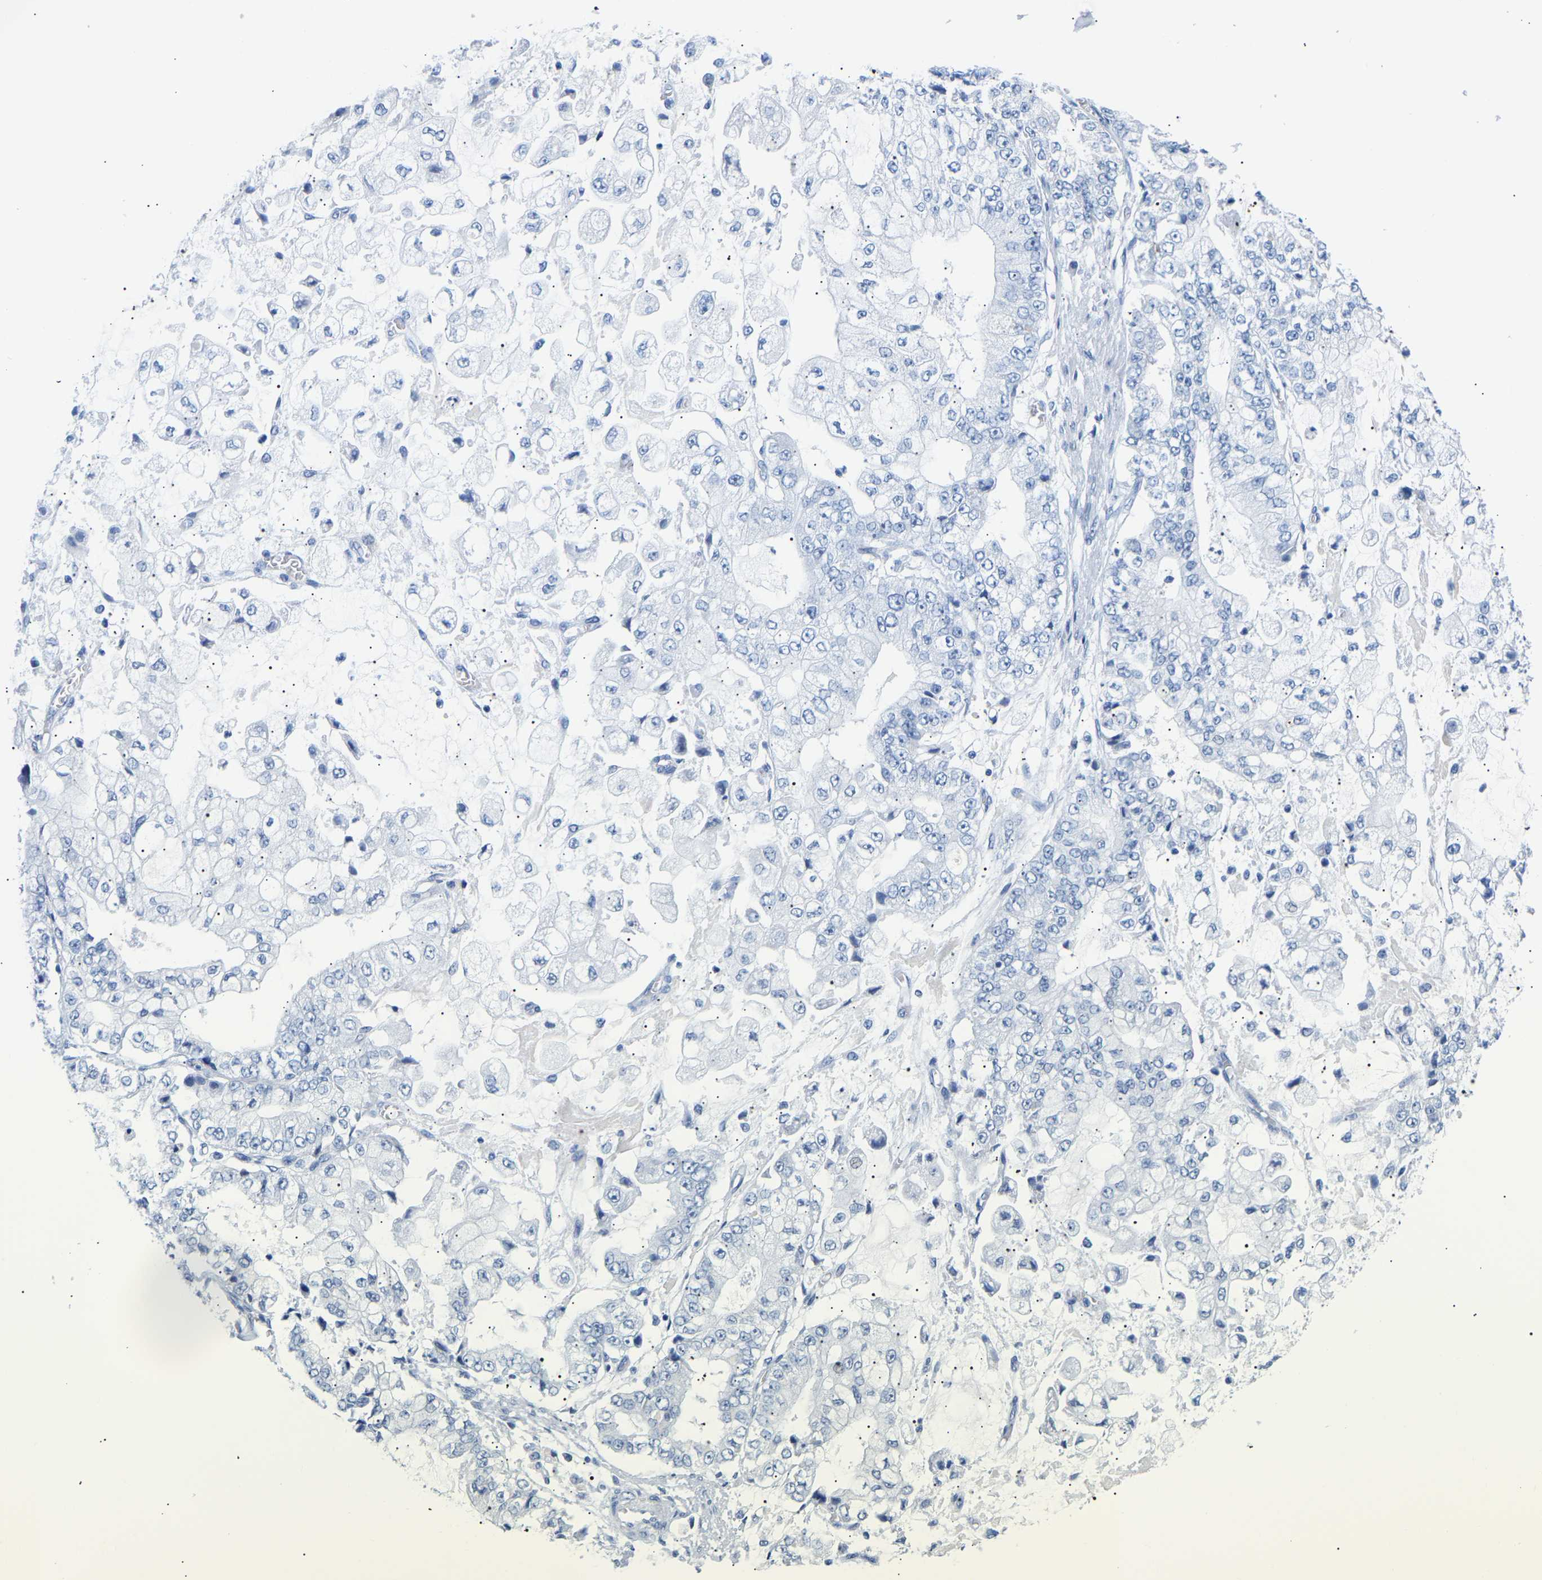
{"staining": {"intensity": "negative", "quantity": "none", "location": "none"}, "tissue": "stomach cancer", "cell_type": "Tumor cells", "image_type": "cancer", "snomed": [{"axis": "morphology", "description": "Adenocarcinoma, NOS"}, {"axis": "topography", "description": "Stomach"}], "caption": "Tumor cells are negative for protein expression in human stomach adenocarcinoma.", "gene": "SPINK2", "patient": {"sex": "male", "age": 76}}